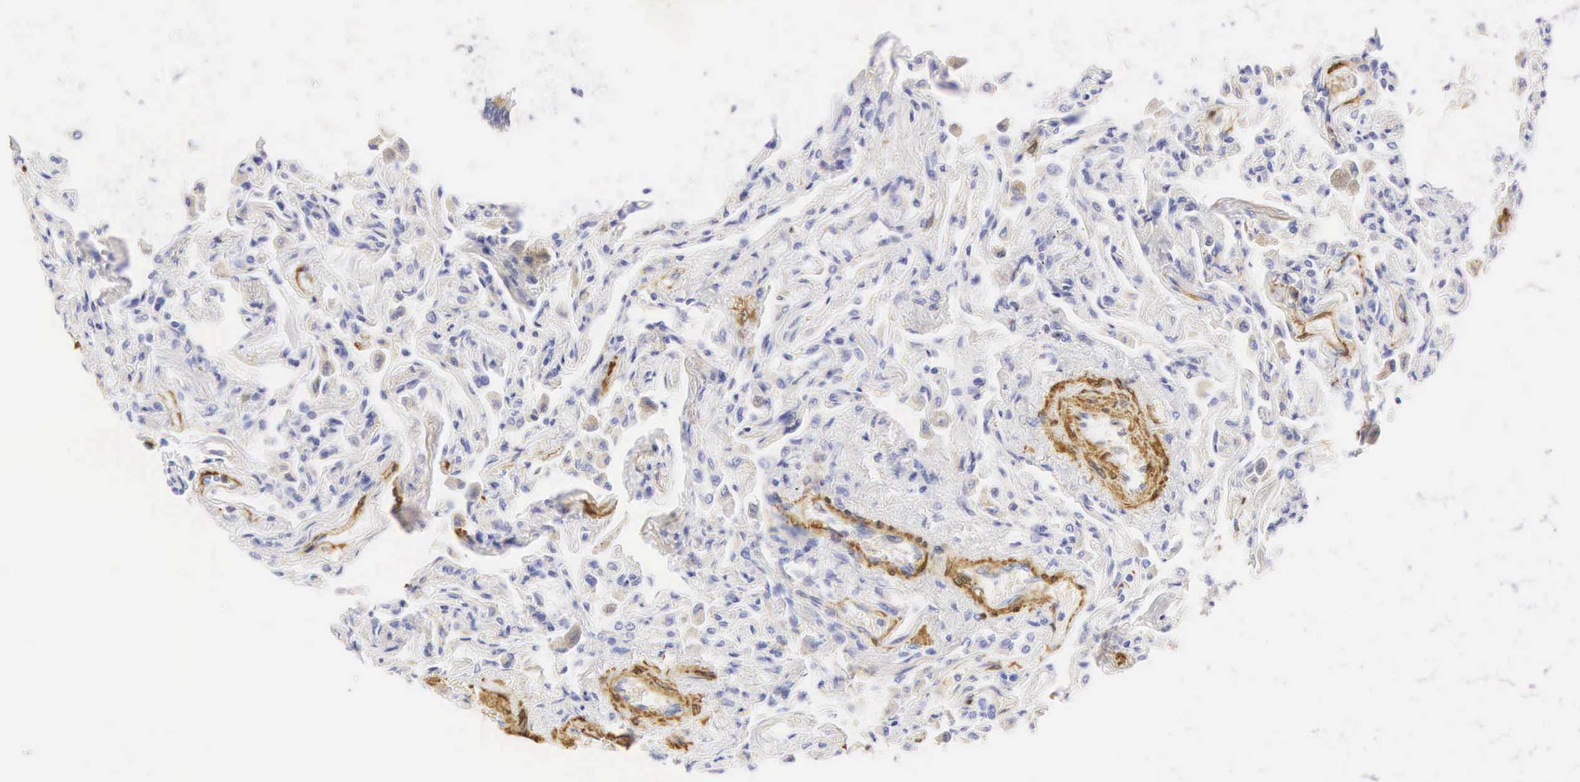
{"staining": {"intensity": "negative", "quantity": "none", "location": "none"}, "tissue": "lung", "cell_type": "Alveolar cells", "image_type": "normal", "snomed": [{"axis": "morphology", "description": "Normal tissue, NOS"}, {"axis": "topography", "description": "Lung"}], "caption": "Micrograph shows no protein expression in alveolar cells of normal lung.", "gene": "CNN1", "patient": {"sex": "male", "age": 73}}